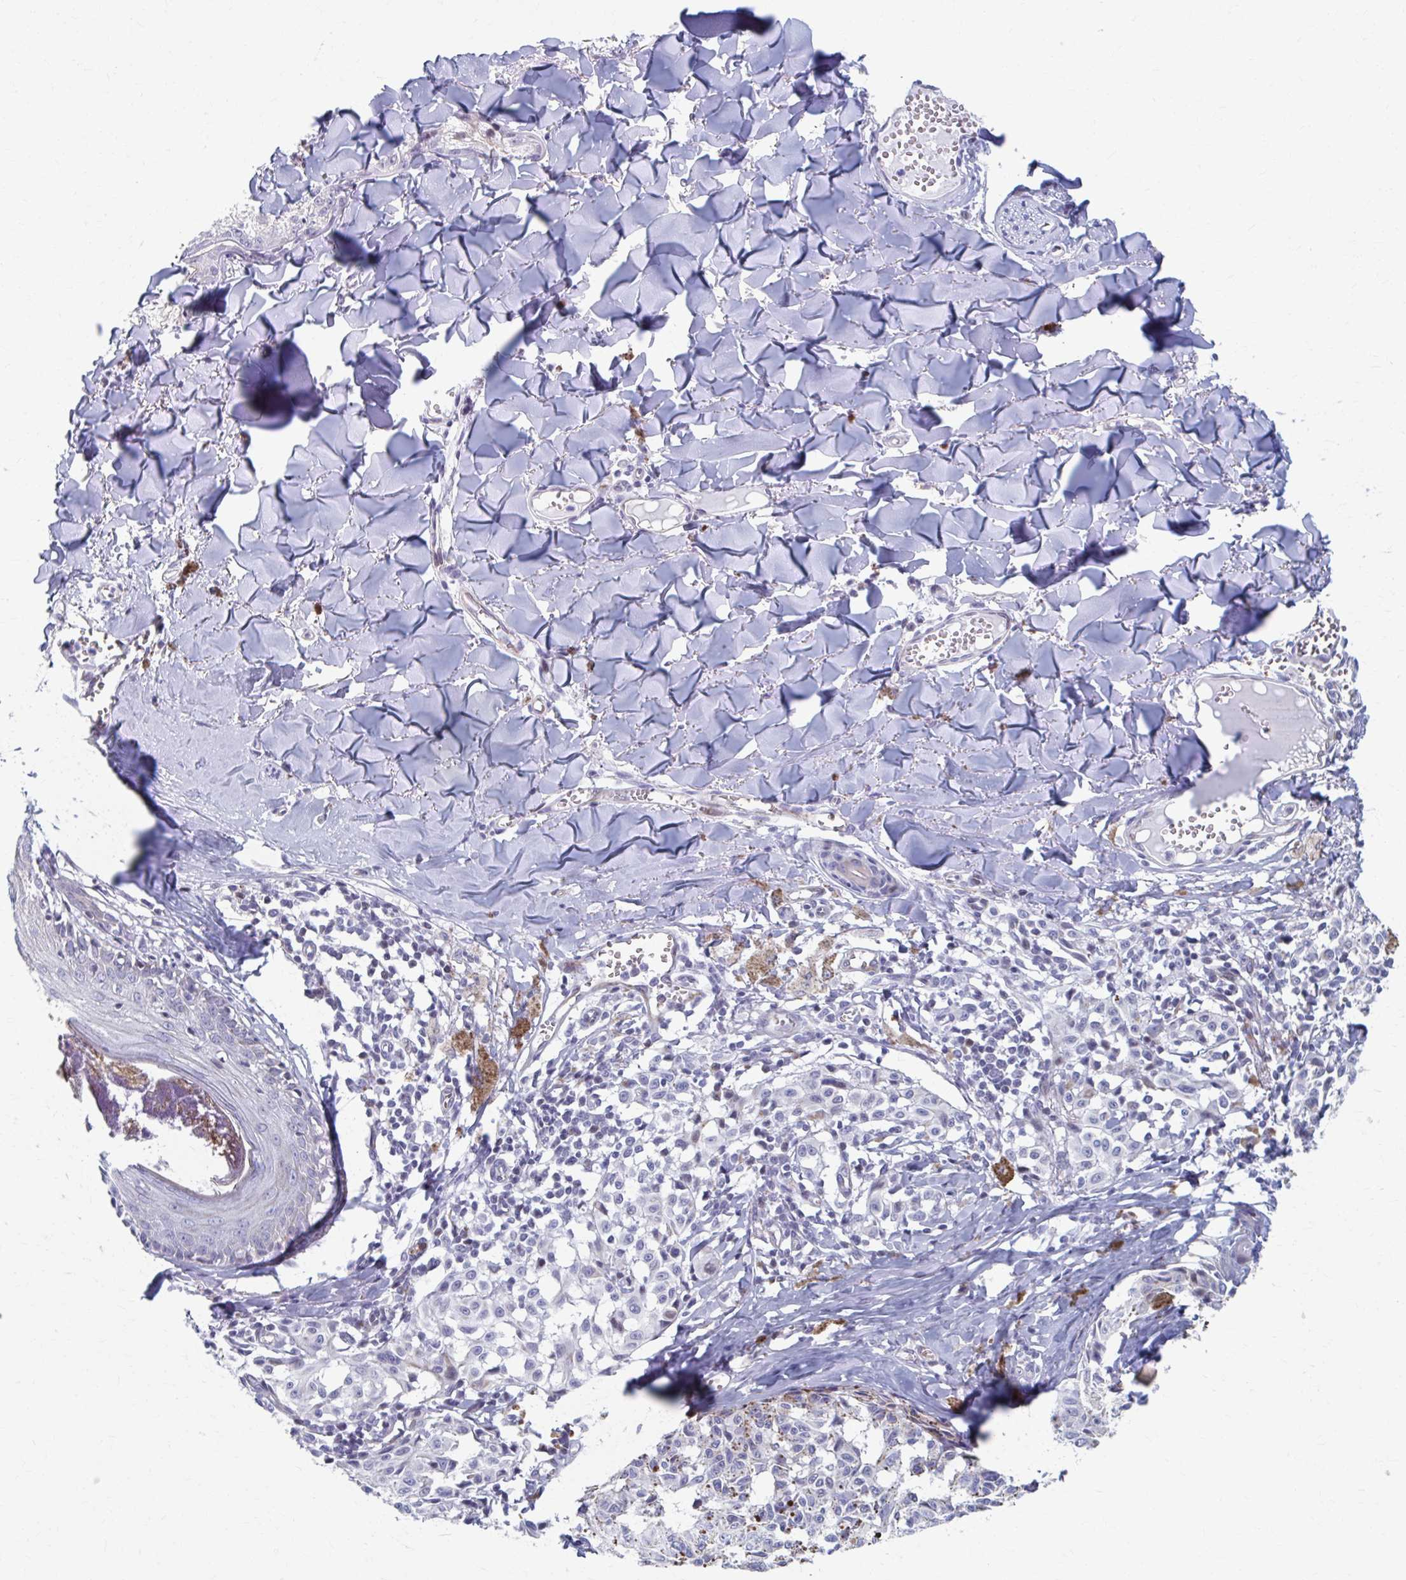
{"staining": {"intensity": "negative", "quantity": "none", "location": "none"}, "tissue": "melanoma", "cell_type": "Tumor cells", "image_type": "cancer", "snomed": [{"axis": "morphology", "description": "Malignant melanoma, NOS"}, {"axis": "topography", "description": "Skin"}], "caption": "A histopathology image of human malignant melanoma is negative for staining in tumor cells.", "gene": "ABHD16B", "patient": {"sex": "female", "age": 43}}